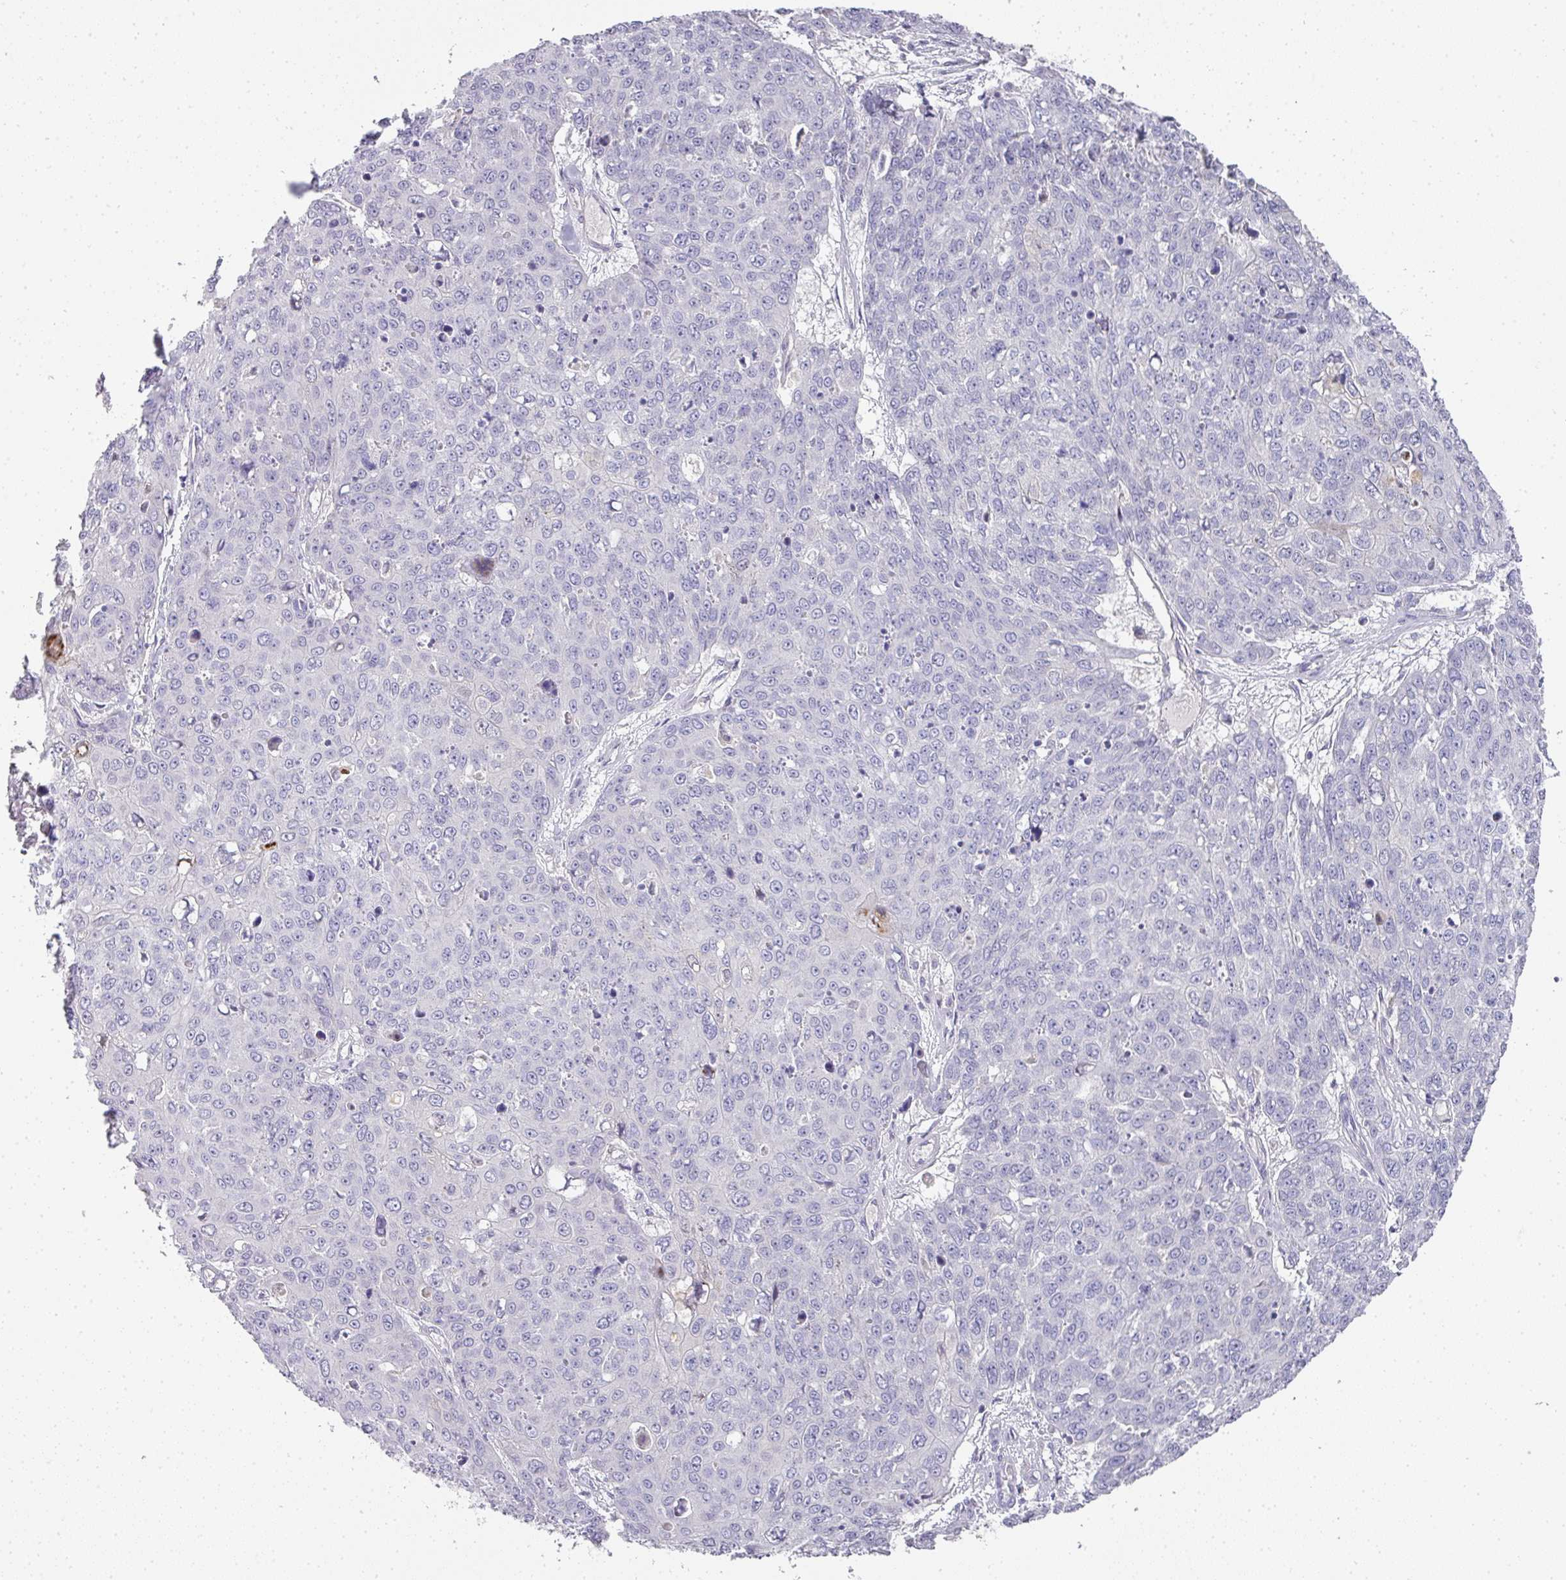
{"staining": {"intensity": "negative", "quantity": "none", "location": "none"}, "tissue": "skin cancer", "cell_type": "Tumor cells", "image_type": "cancer", "snomed": [{"axis": "morphology", "description": "Squamous cell carcinoma, NOS"}, {"axis": "topography", "description": "Skin"}], "caption": "The image demonstrates no staining of tumor cells in squamous cell carcinoma (skin). The staining is performed using DAB brown chromogen with nuclei counter-stained in using hematoxylin.", "gene": "HHEX", "patient": {"sex": "male", "age": 71}}